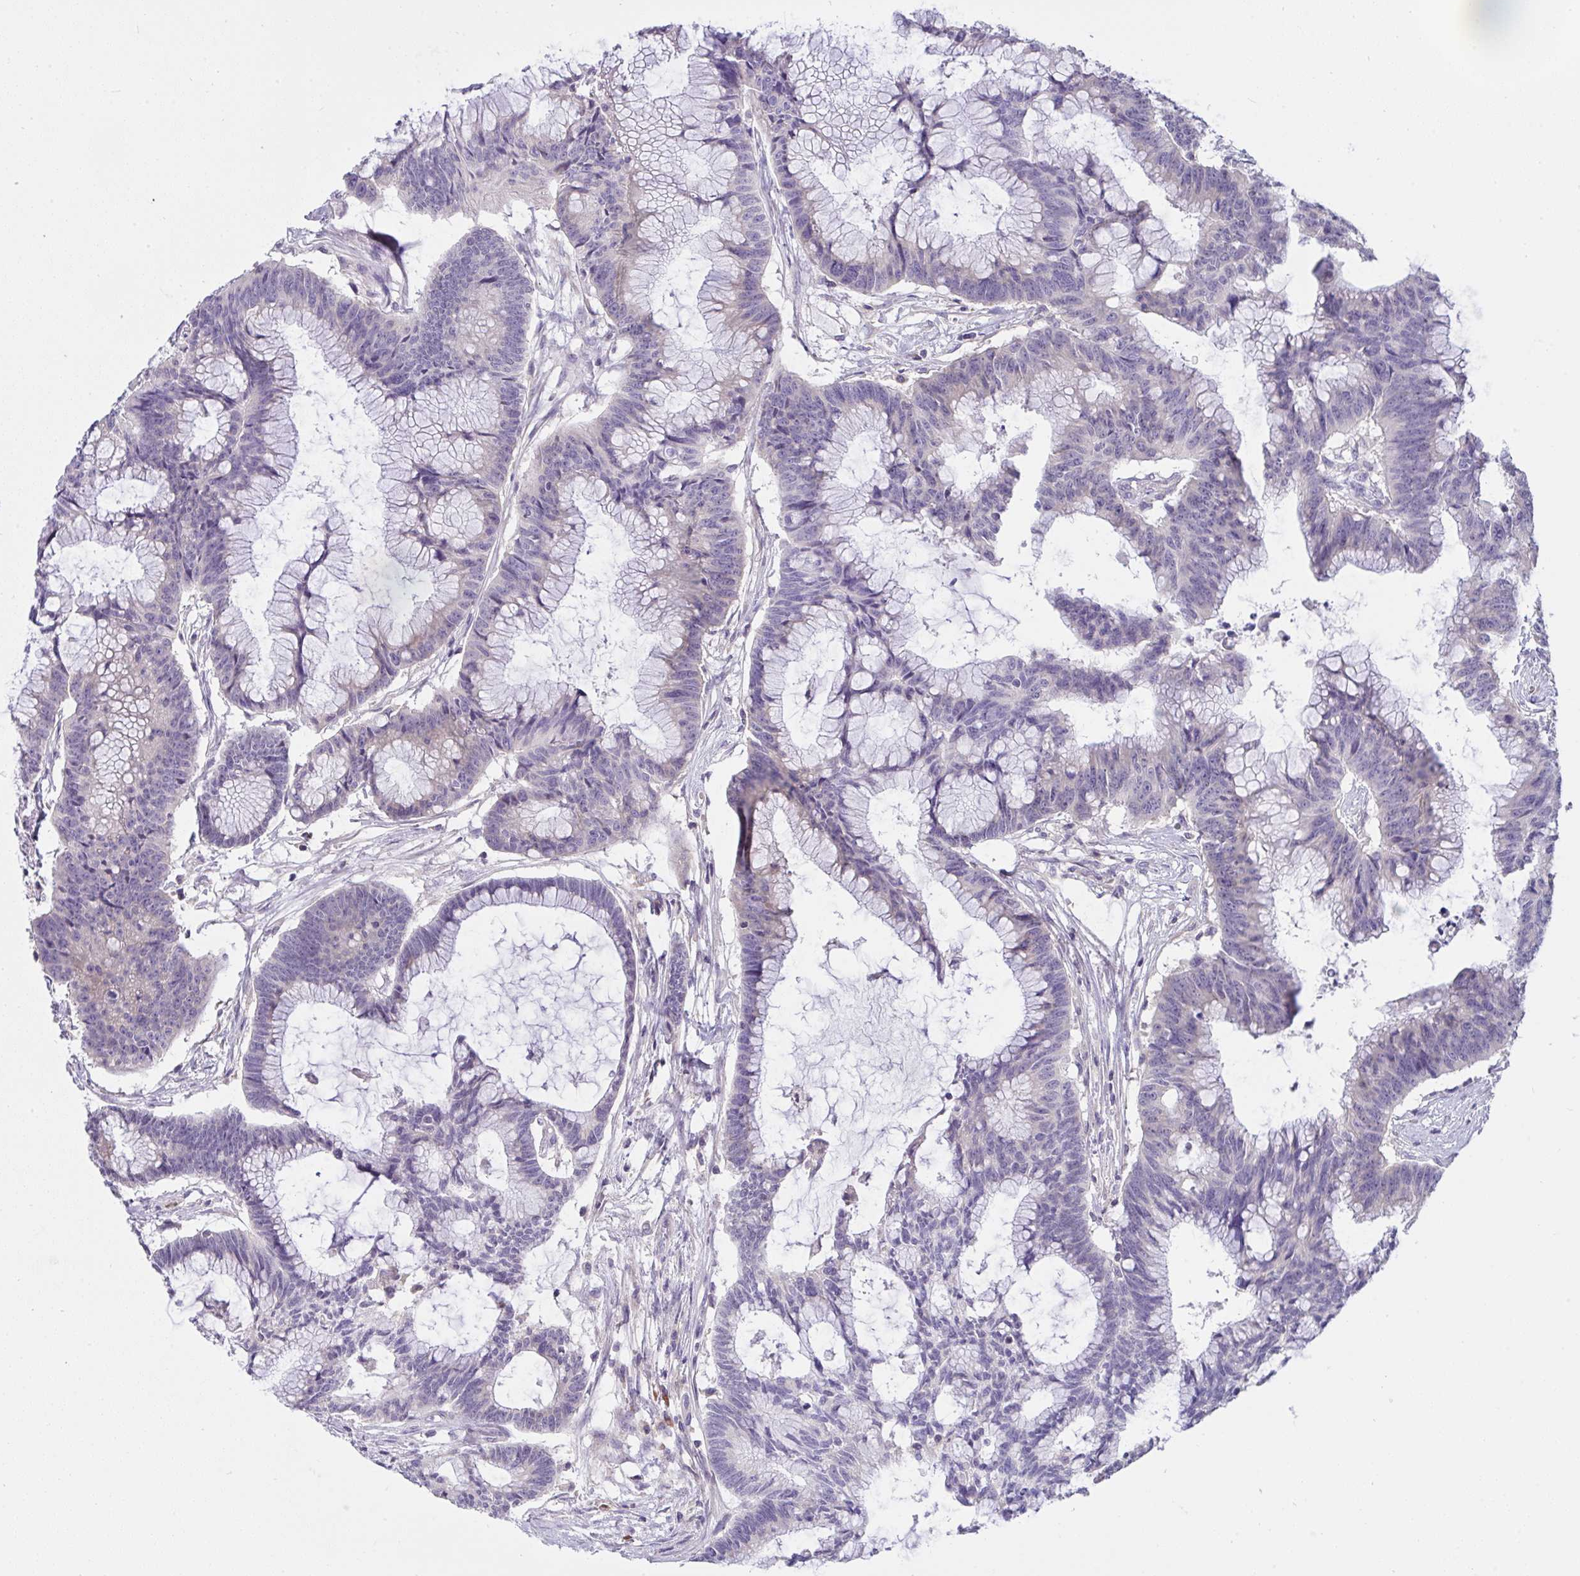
{"staining": {"intensity": "negative", "quantity": "none", "location": "none"}, "tissue": "colorectal cancer", "cell_type": "Tumor cells", "image_type": "cancer", "snomed": [{"axis": "morphology", "description": "Adenocarcinoma, NOS"}, {"axis": "topography", "description": "Colon"}], "caption": "There is no significant expression in tumor cells of adenocarcinoma (colorectal).", "gene": "TMEM41A", "patient": {"sex": "female", "age": 78}}